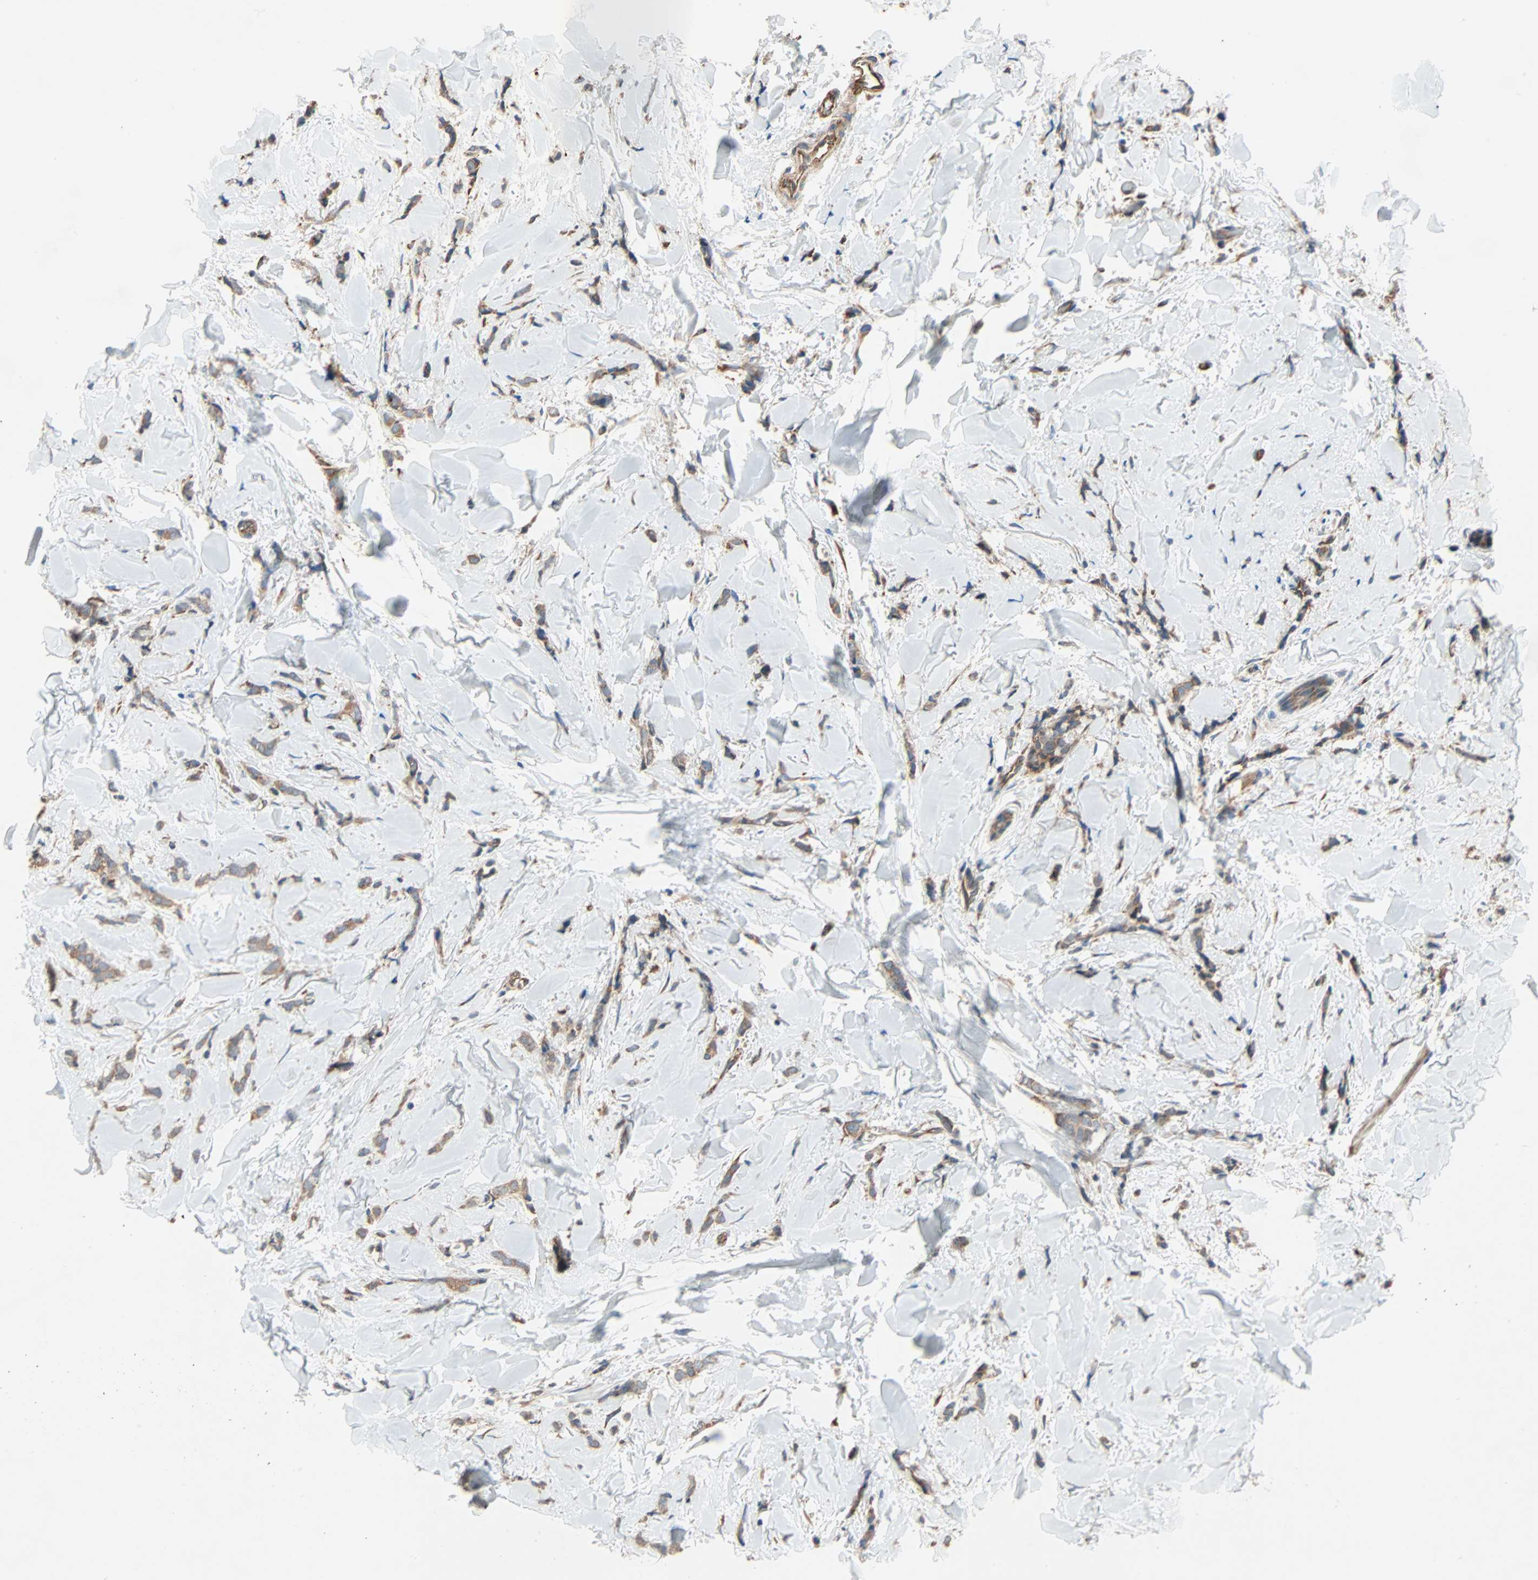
{"staining": {"intensity": "weak", "quantity": ">75%", "location": "cytoplasmic/membranous"}, "tissue": "breast cancer", "cell_type": "Tumor cells", "image_type": "cancer", "snomed": [{"axis": "morphology", "description": "Lobular carcinoma"}, {"axis": "topography", "description": "Skin"}, {"axis": "topography", "description": "Breast"}], "caption": "Immunohistochemistry (DAB (3,3'-diaminobenzidine)) staining of lobular carcinoma (breast) reveals weak cytoplasmic/membranous protein expression in about >75% of tumor cells. Nuclei are stained in blue.", "gene": "XYLT1", "patient": {"sex": "female", "age": 46}}